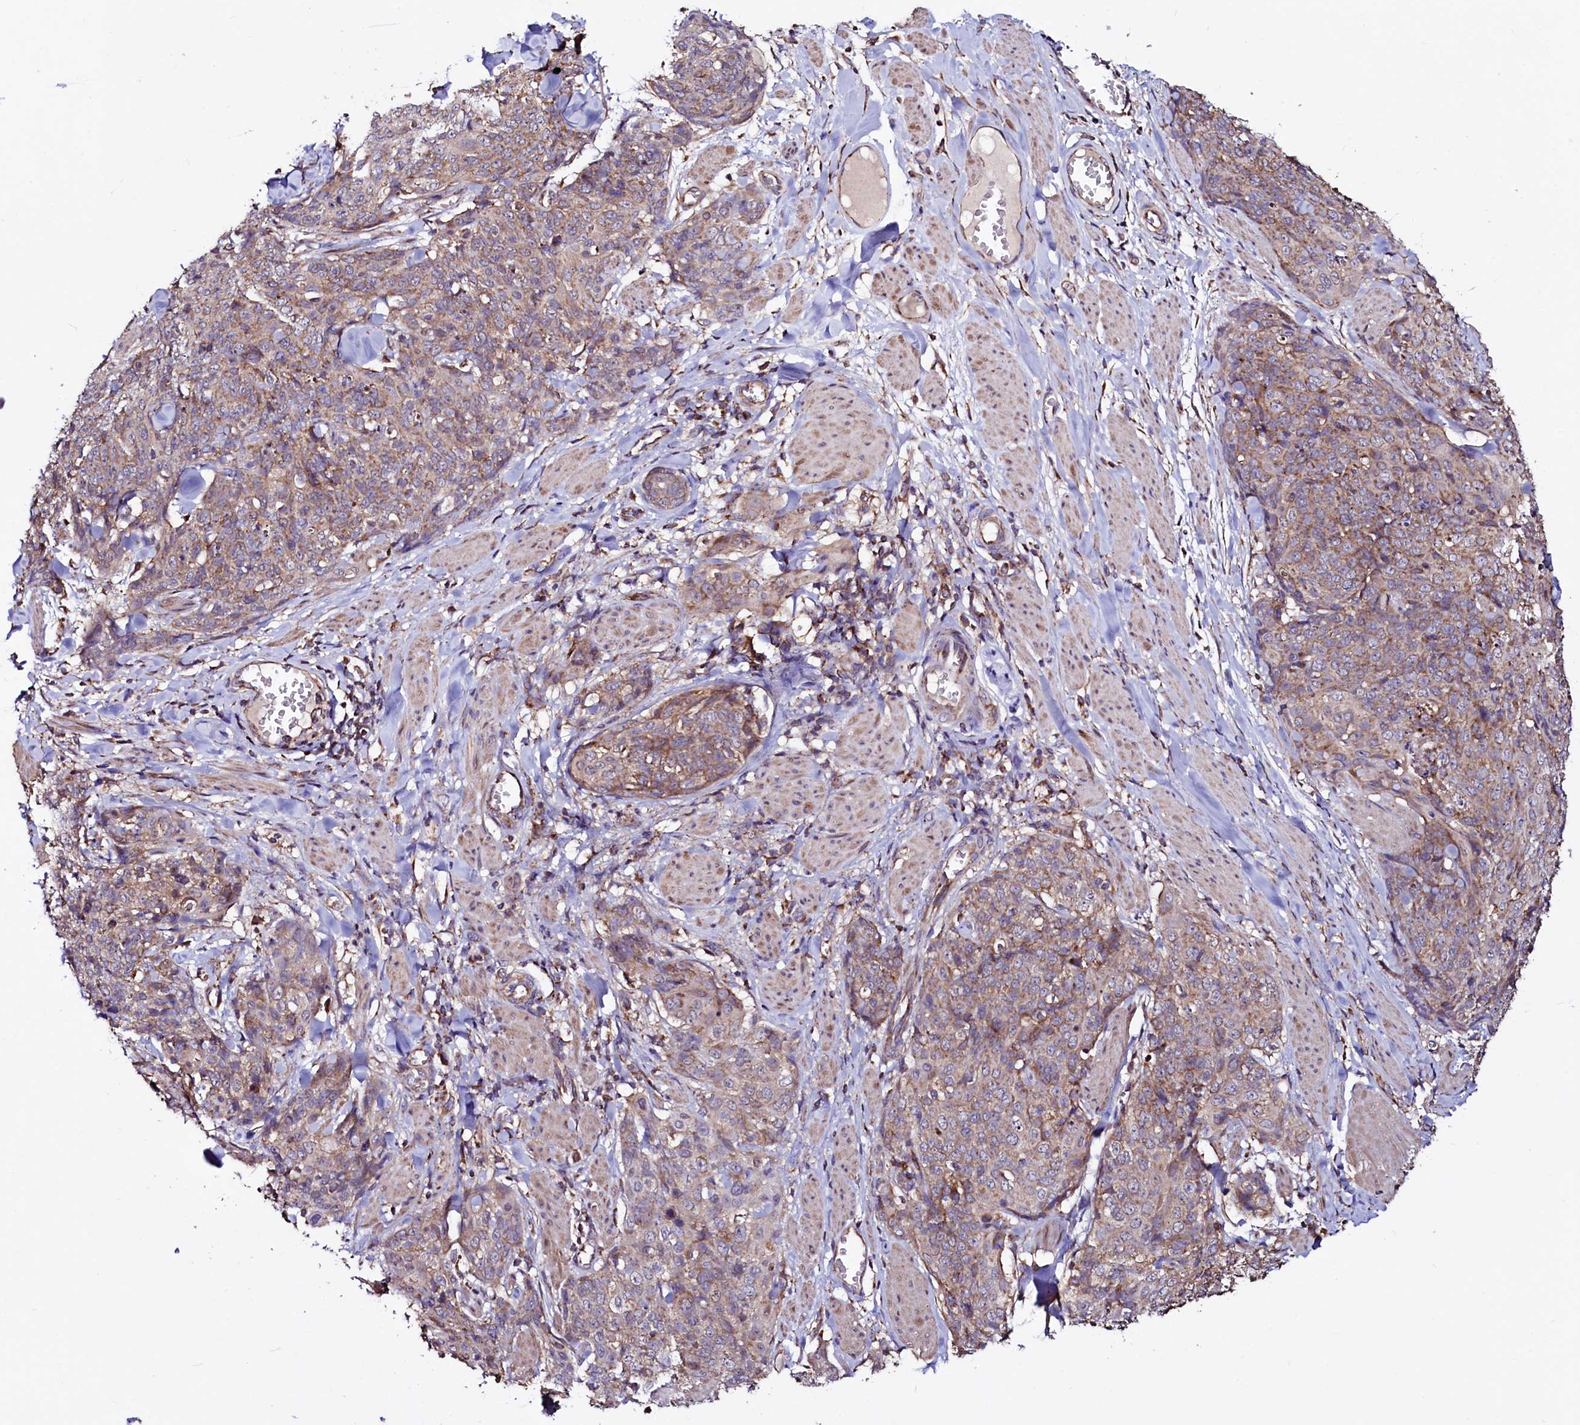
{"staining": {"intensity": "weak", "quantity": ">75%", "location": "cytoplasmic/membranous"}, "tissue": "skin cancer", "cell_type": "Tumor cells", "image_type": "cancer", "snomed": [{"axis": "morphology", "description": "Squamous cell carcinoma, NOS"}, {"axis": "topography", "description": "Skin"}, {"axis": "topography", "description": "Vulva"}], "caption": "Immunohistochemical staining of skin cancer exhibits low levels of weak cytoplasmic/membranous protein expression in approximately >75% of tumor cells. (DAB = brown stain, brightfield microscopy at high magnification).", "gene": "STARD5", "patient": {"sex": "female", "age": 85}}